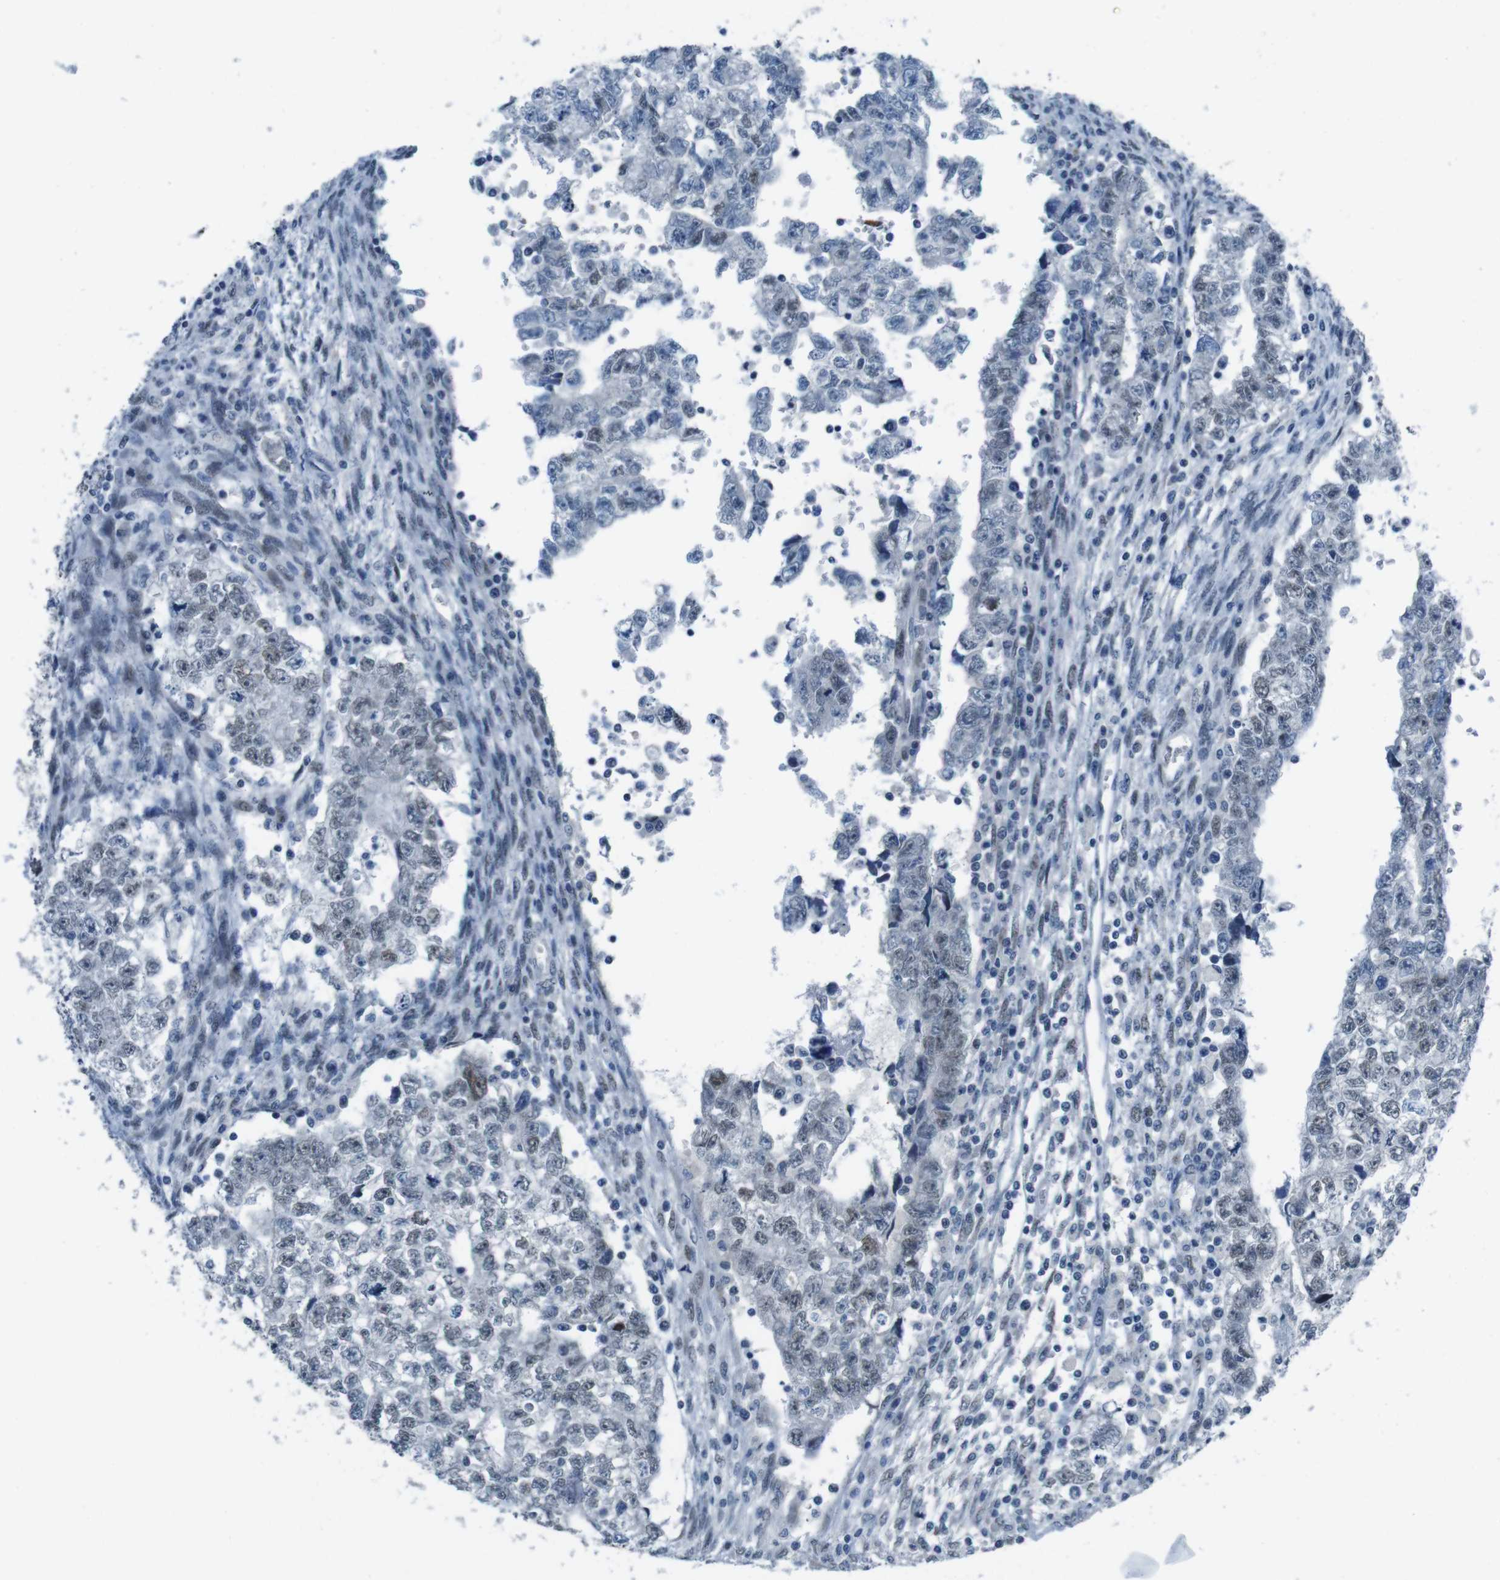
{"staining": {"intensity": "weak", "quantity": "<25%", "location": "nuclear"}, "tissue": "testis cancer", "cell_type": "Tumor cells", "image_type": "cancer", "snomed": [{"axis": "morphology", "description": "Seminoma, NOS"}, {"axis": "morphology", "description": "Carcinoma, Embryonal, NOS"}, {"axis": "topography", "description": "Testis"}], "caption": "Tumor cells are negative for protein expression in human testis cancer (embryonal carcinoma).", "gene": "CDHR2", "patient": {"sex": "male", "age": 38}}